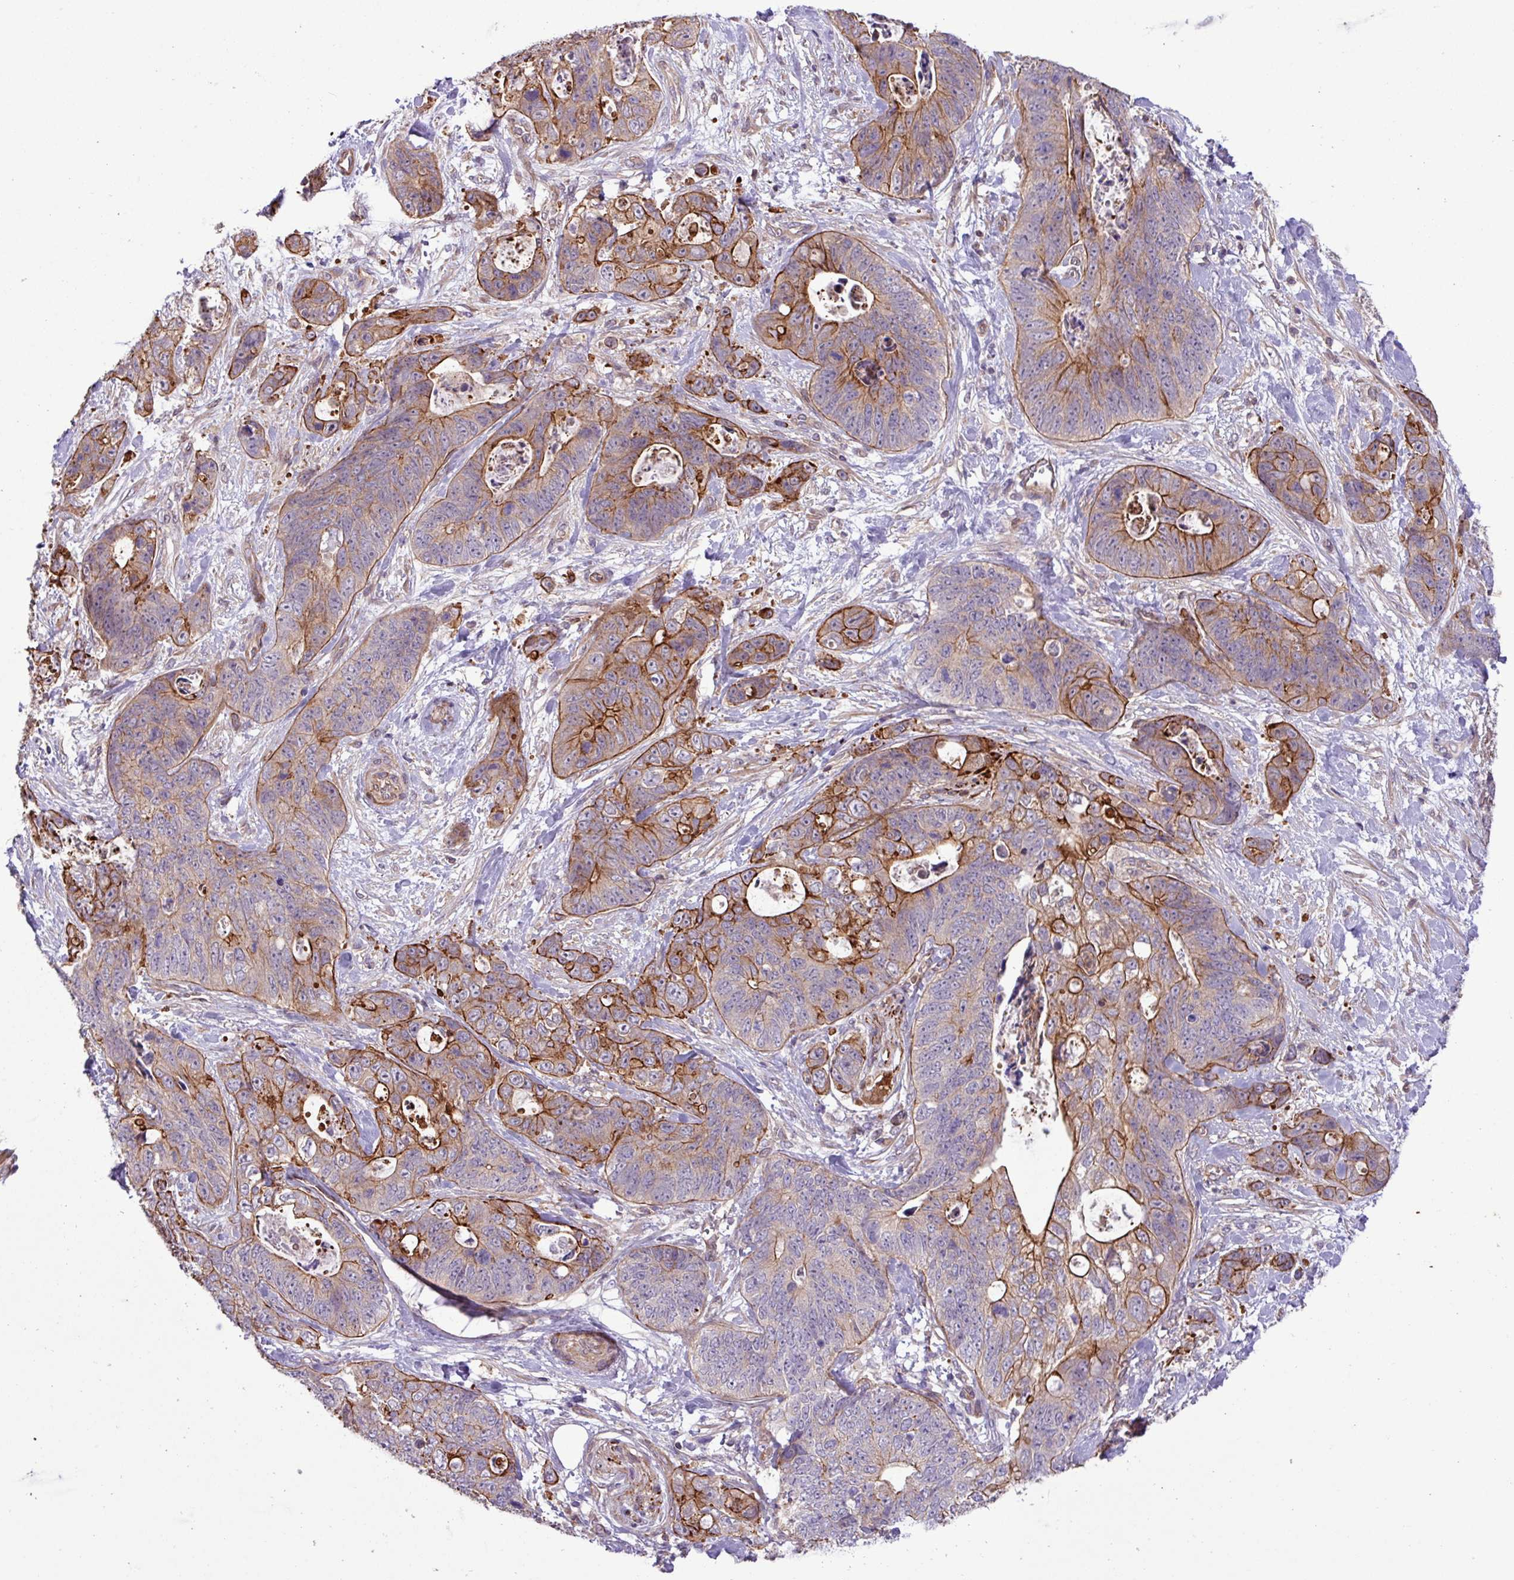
{"staining": {"intensity": "strong", "quantity": "25%-75%", "location": "cytoplasmic/membranous"}, "tissue": "stomach cancer", "cell_type": "Tumor cells", "image_type": "cancer", "snomed": [{"axis": "morphology", "description": "Normal tissue, NOS"}, {"axis": "morphology", "description": "Adenocarcinoma, NOS"}, {"axis": "topography", "description": "Stomach"}], "caption": "Strong cytoplasmic/membranous positivity for a protein is identified in about 25%-75% of tumor cells of adenocarcinoma (stomach) using immunohistochemistry (IHC).", "gene": "CNTRL", "patient": {"sex": "female", "age": 89}}